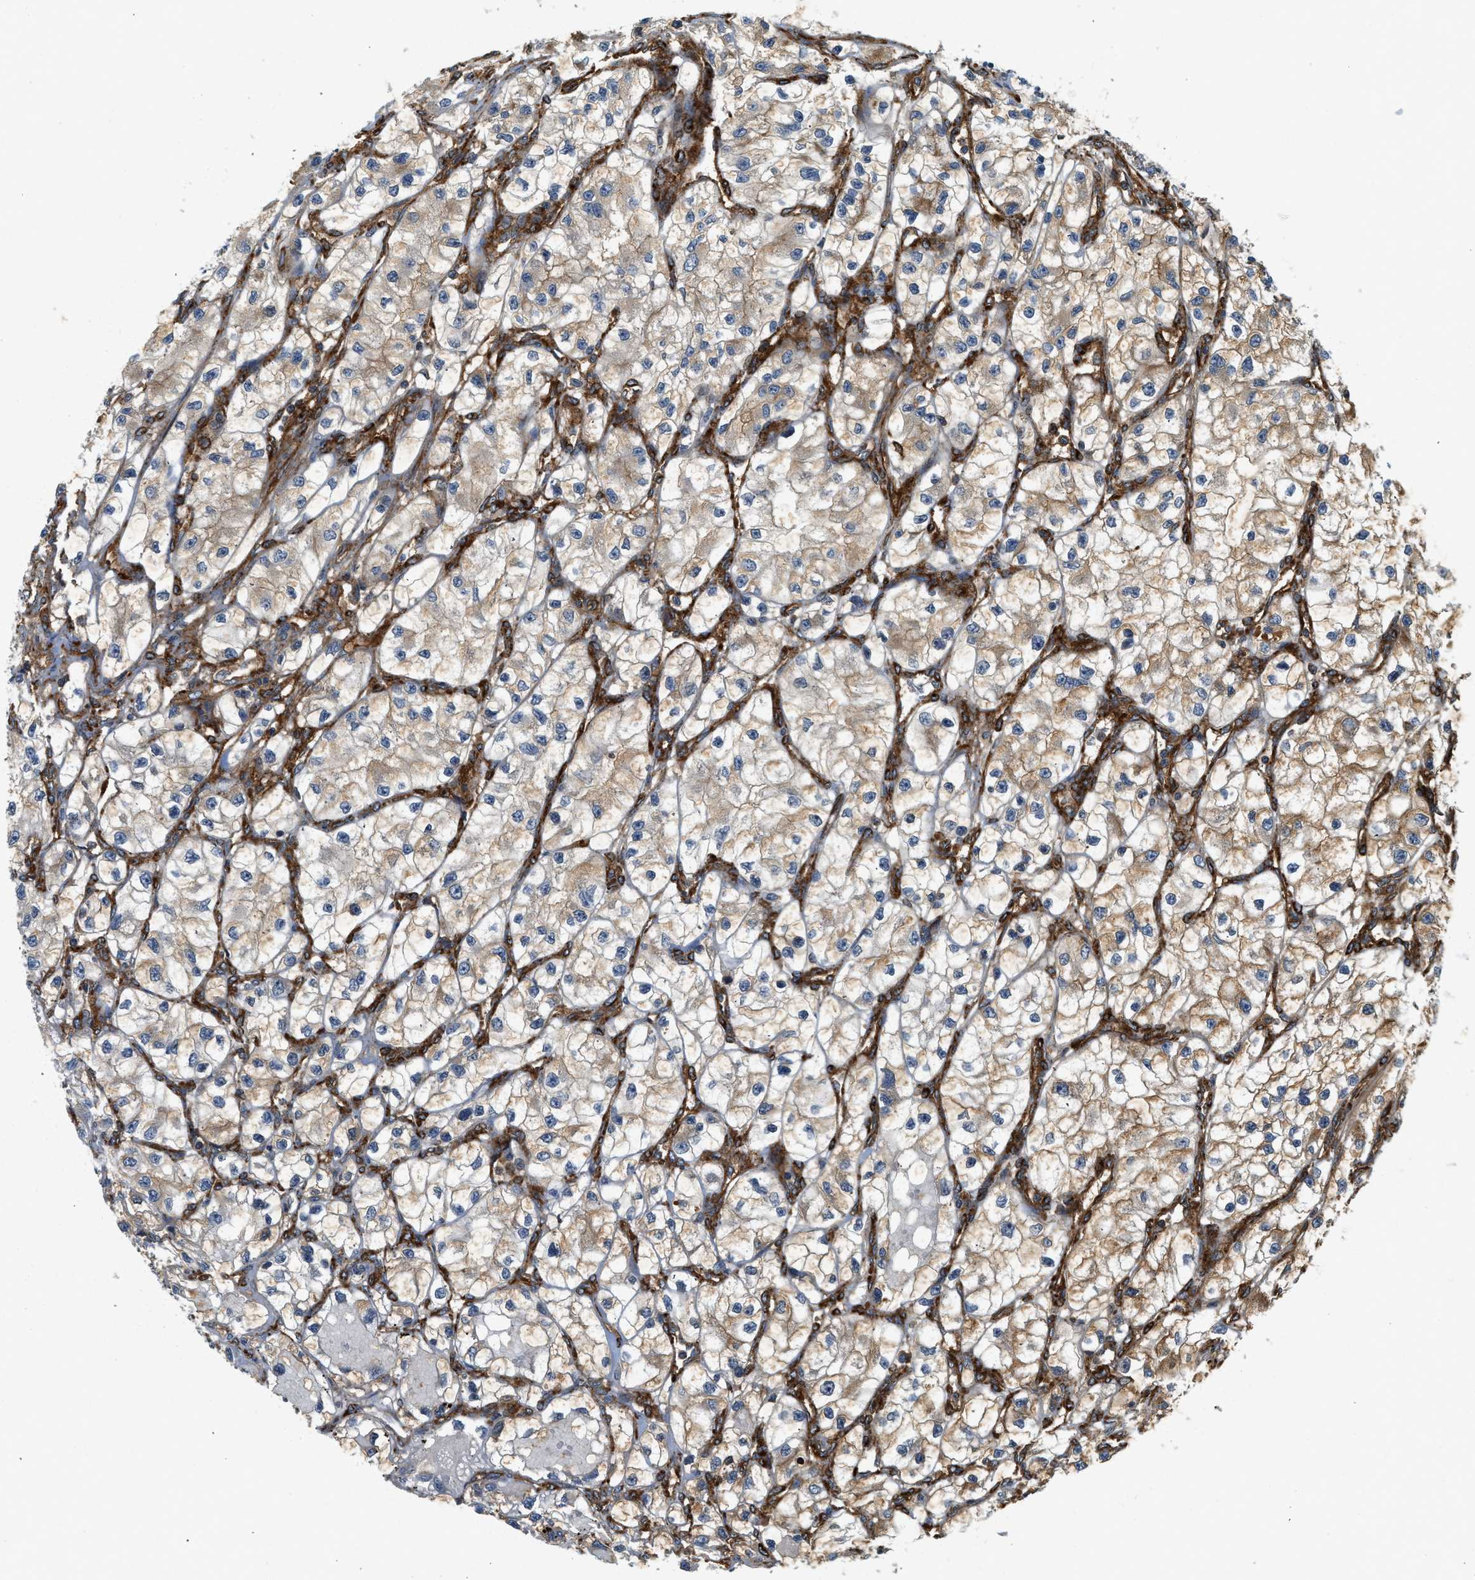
{"staining": {"intensity": "weak", "quantity": "25%-75%", "location": "cytoplasmic/membranous"}, "tissue": "renal cancer", "cell_type": "Tumor cells", "image_type": "cancer", "snomed": [{"axis": "morphology", "description": "Adenocarcinoma, NOS"}, {"axis": "topography", "description": "Kidney"}], "caption": "Immunohistochemical staining of human renal adenocarcinoma demonstrates weak cytoplasmic/membranous protein expression in about 25%-75% of tumor cells. The protein is stained brown, and the nuclei are stained in blue (DAB IHC with brightfield microscopy, high magnification).", "gene": "HIP1", "patient": {"sex": "female", "age": 57}}